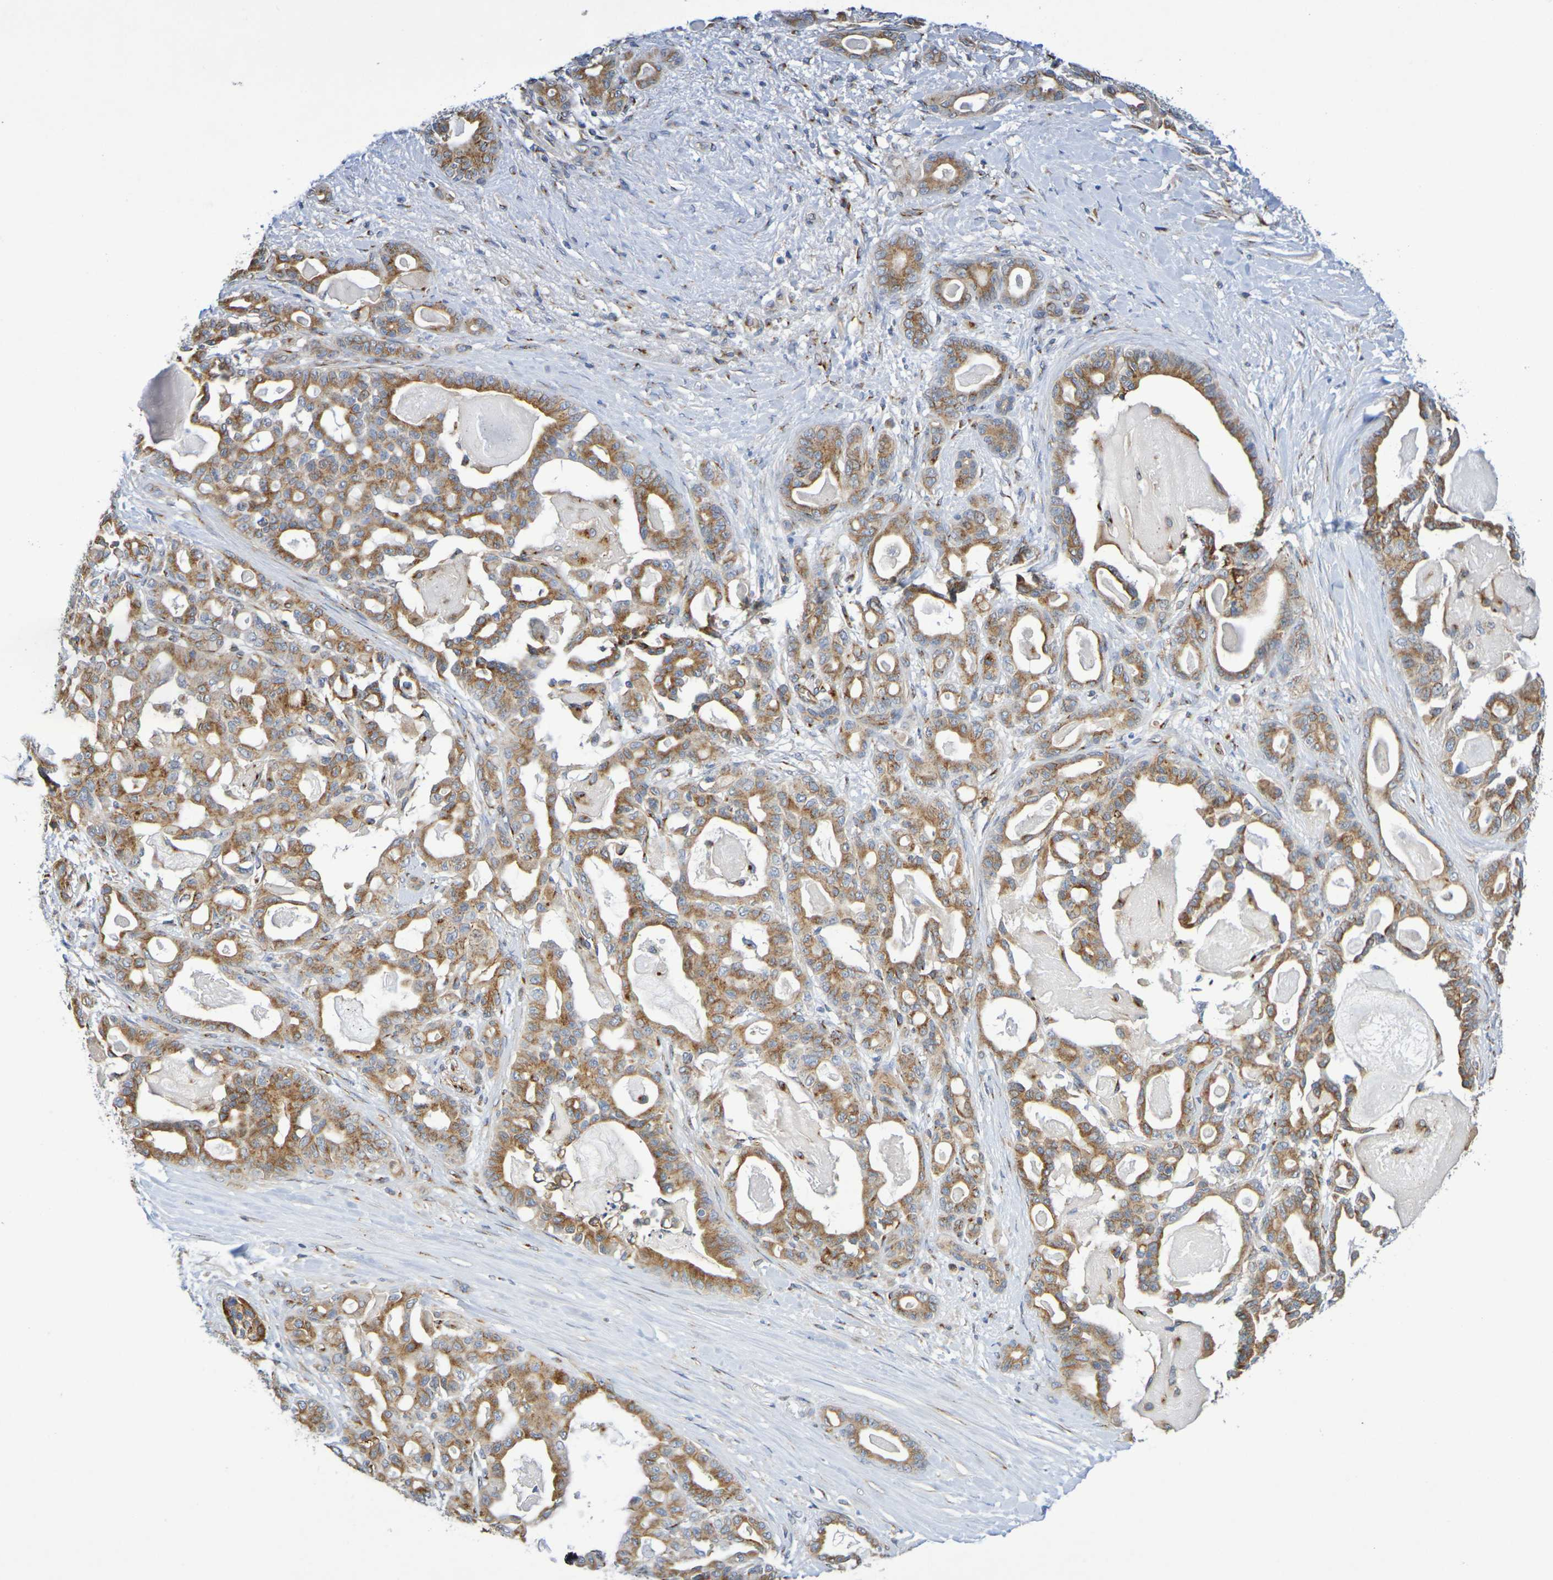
{"staining": {"intensity": "moderate", "quantity": ">75%", "location": "cytoplasmic/membranous"}, "tissue": "pancreatic cancer", "cell_type": "Tumor cells", "image_type": "cancer", "snomed": [{"axis": "morphology", "description": "Adenocarcinoma, NOS"}, {"axis": "topography", "description": "Pancreas"}], "caption": "Immunohistochemical staining of human adenocarcinoma (pancreatic) shows medium levels of moderate cytoplasmic/membranous protein positivity in about >75% of tumor cells.", "gene": "DCP2", "patient": {"sex": "male", "age": 63}}